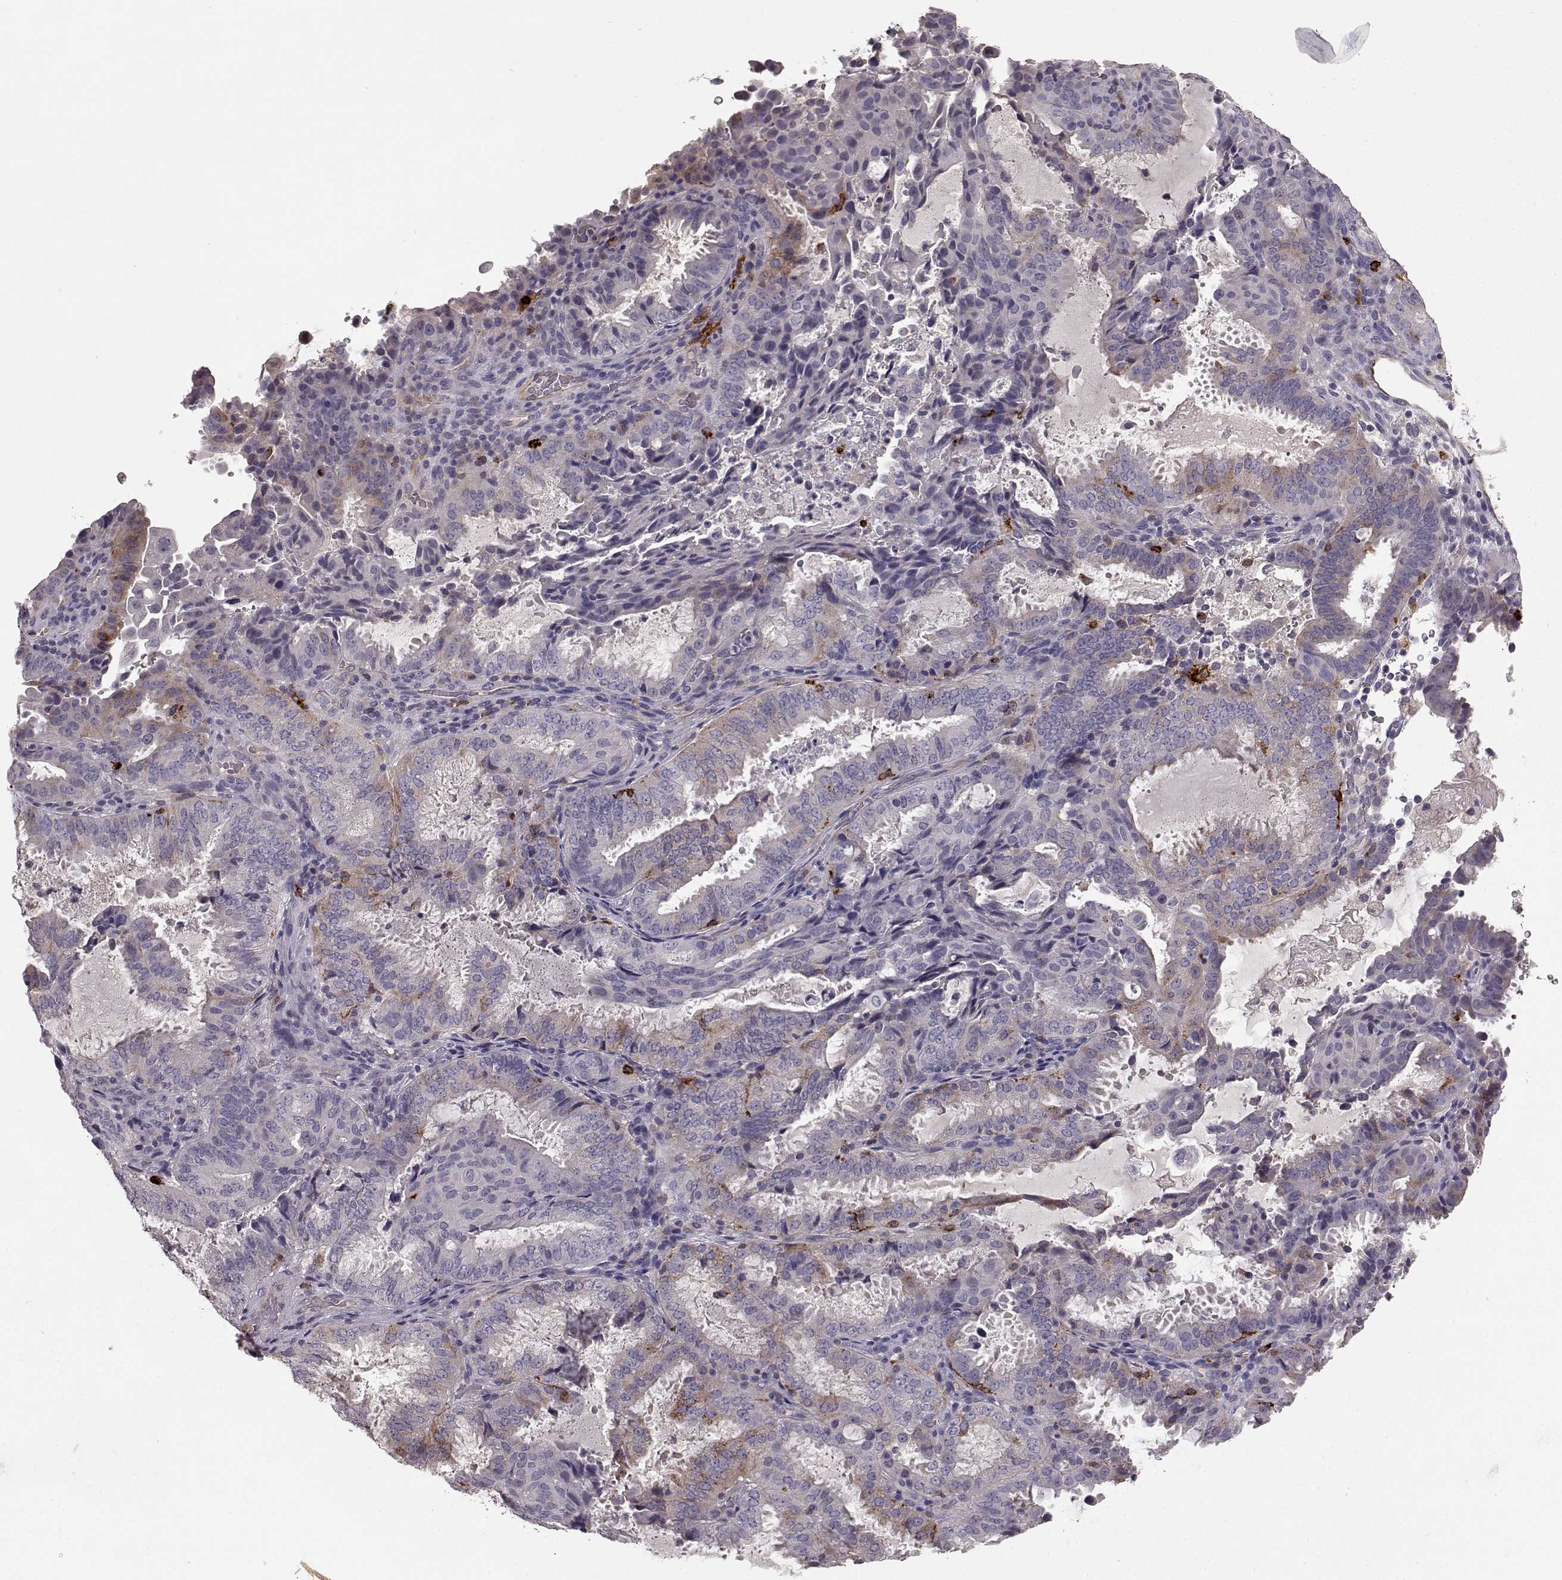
{"staining": {"intensity": "weak", "quantity": "<25%", "location": "cytoplasmic/membranous"}, "tissue": "ovarian cancer", "cell_type": "Tumor cells", "image_type": "cancer", "snomed": [{"axis": "morphology", "description": "Carcinoma, endometroid"}, {"axis": "topography", "description": "Ovary"}], "caption": "IHC photomicrograph of neoplastic tissue: human ovarian cancer (endometroid carcinoma) stained with DAB (3,3'-diaminobenzidine) reveals no significant protein positivity in tumor cells. Brightfield microscopy of immunohistochemistry stained with DAB (brown) and hematoxylin (blue), captured at high magnification.", "gene": "CCNF", "patient": {"sex": "female", "age": 41}}